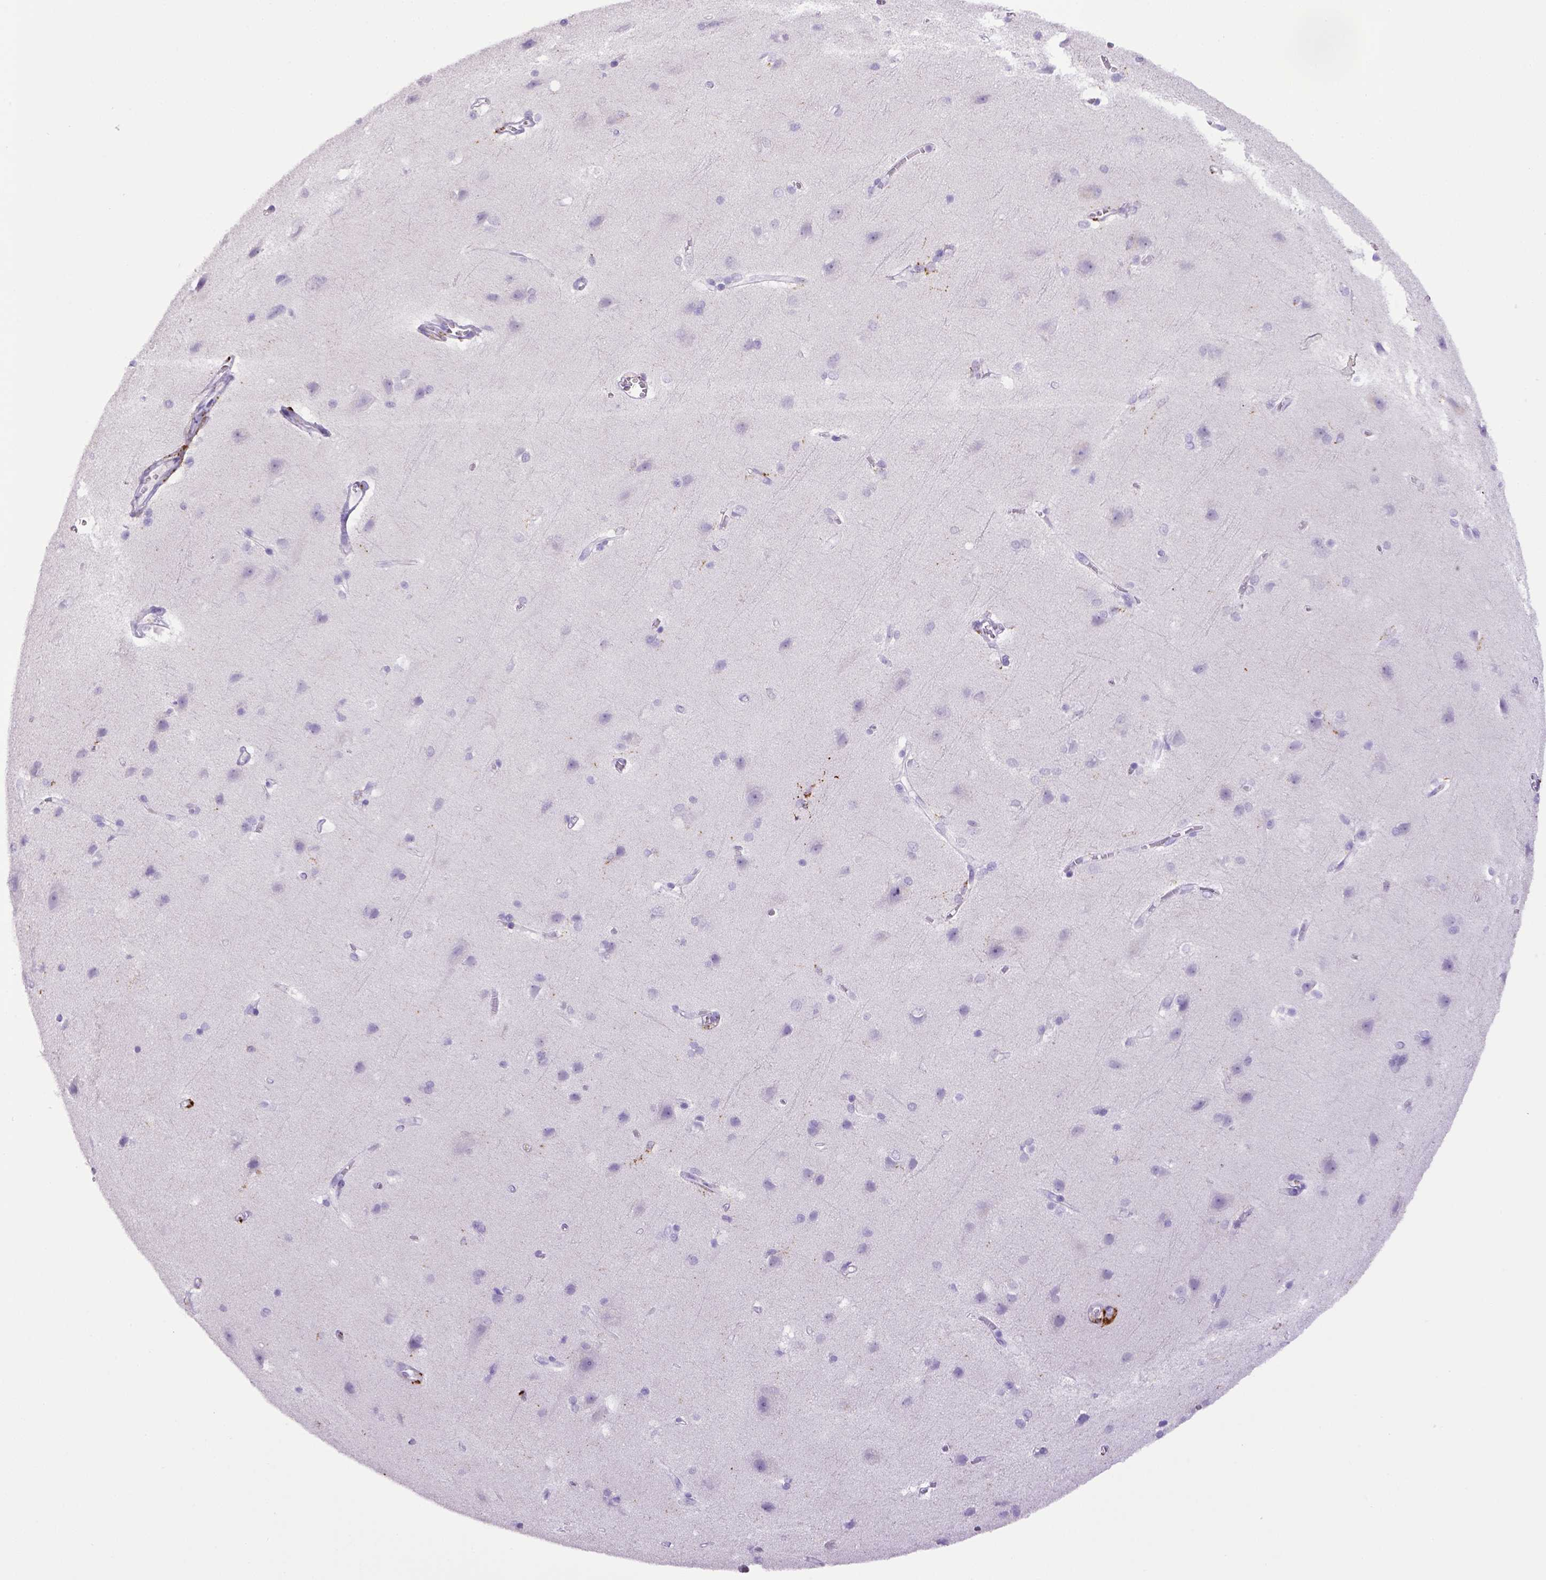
{"staining": {"intensity": "negative", "quantity": "none", "location": "none"}, "tissue": "cerebral cortex", "cell_type": "Endothelial cells", "image_type": "normal", "snomed": [{"axis": "morphology", "description": "Normal tissue, NOS"}, {"axis": "topography", "description": "Cerebral cortex"}], "caption": "The image shows no significant expression in endothelial cells of cerebral cortex.", "gene": "CD68", "patient": {"sex": "male", "age": 37}}